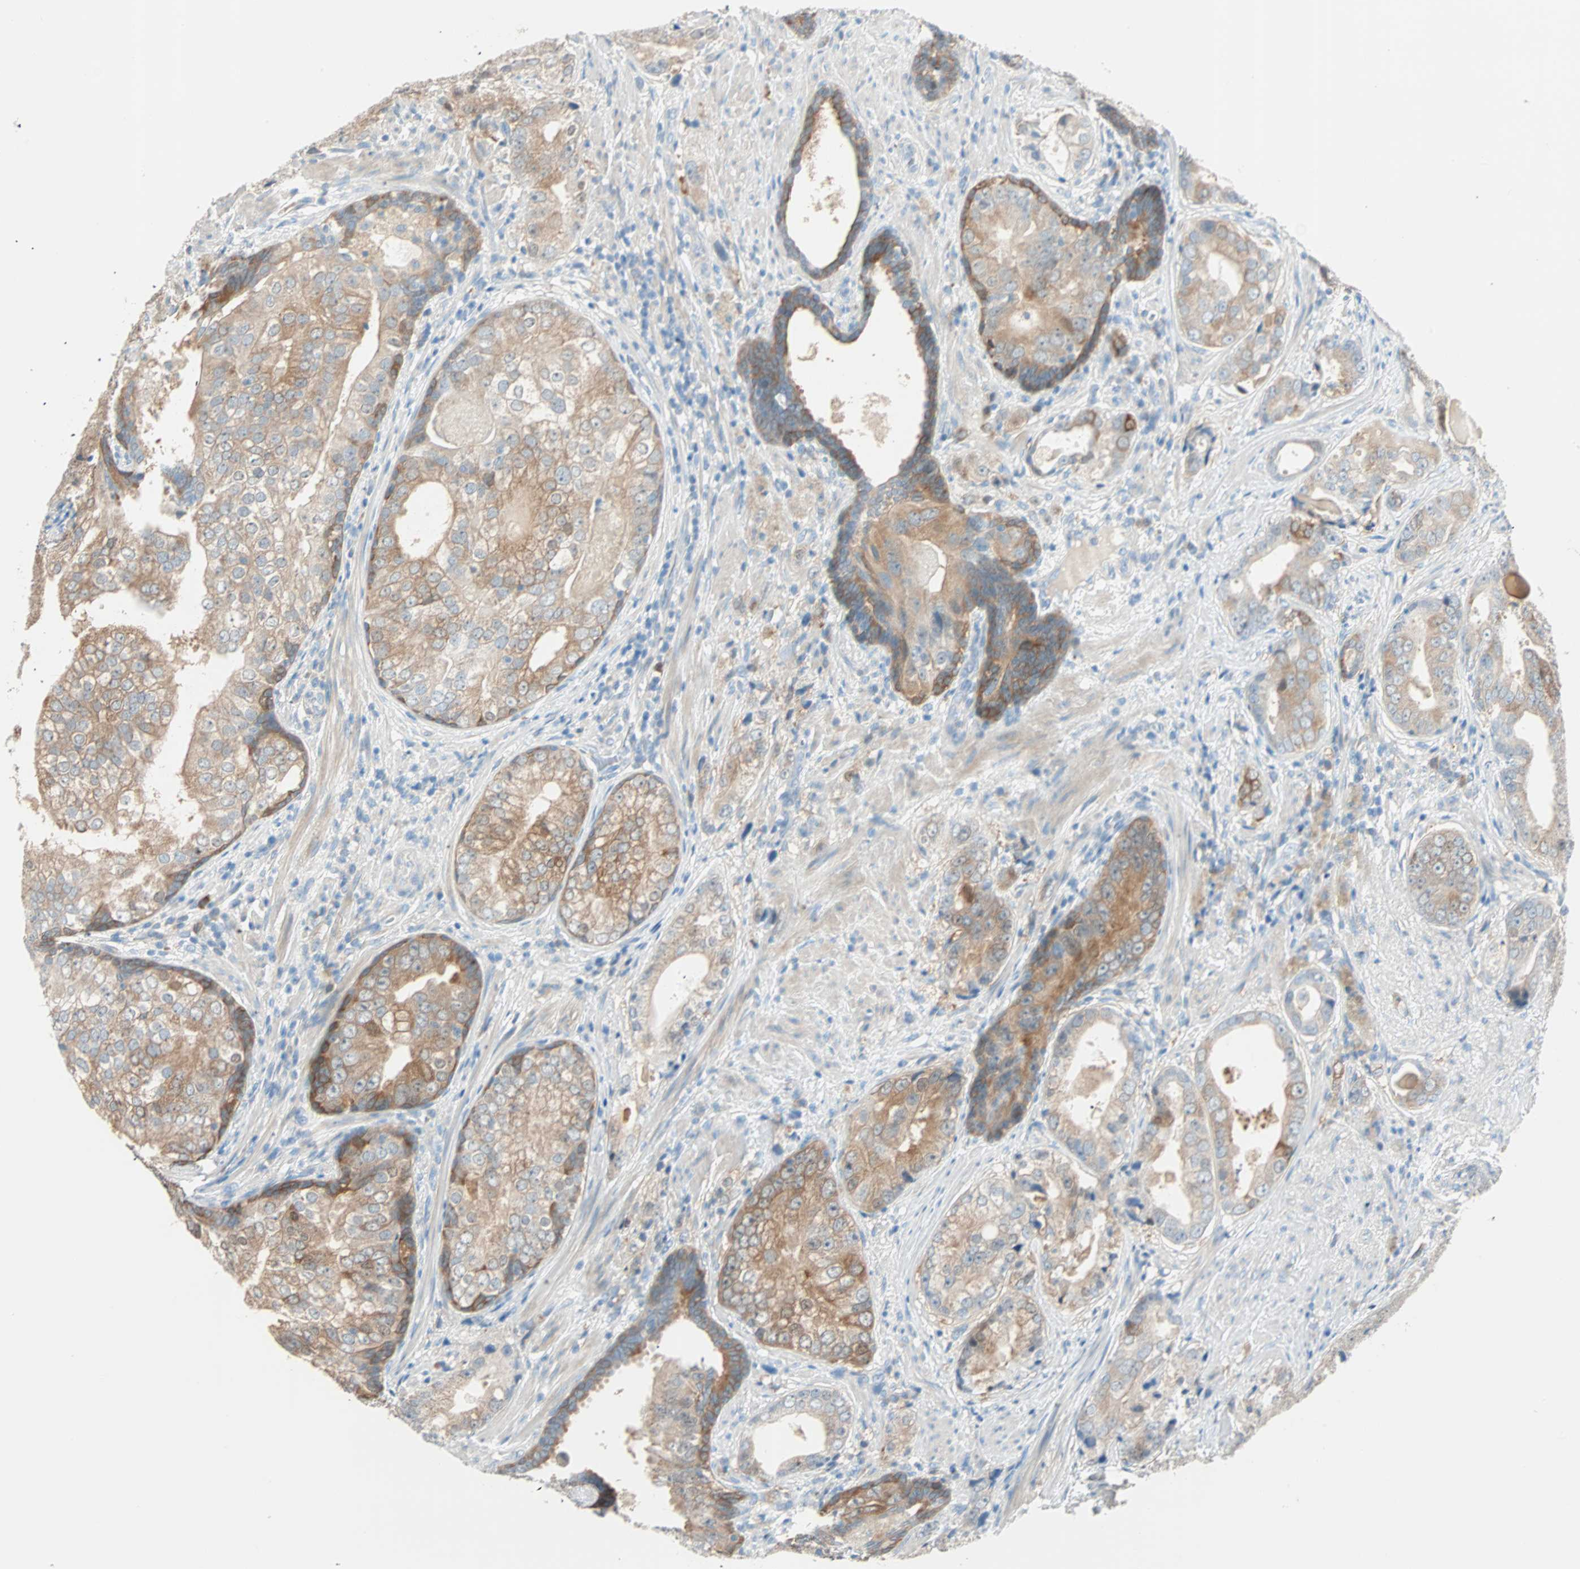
{"staining": {"intensity": "moderate", "quantity": ">75%", "location": "cytoplasmic/membranous"}, "tissue": "prostate cancer", "cell_type": "Tumor cells", "image_type": "cancer", "snomed": [{"axis": "morphology", "description": "Adenocarcinoma, High grade"}, {"axis": "topography", "description": "Prostate"}], "caption": "About >75% of tumor cells in prostate cancer show moderate cytoplasmic/membranous protein expression as visualized by brown immunohistochemical staining.", "gene": "ATF6", "patient": {"sex": "male", "age": 66}}